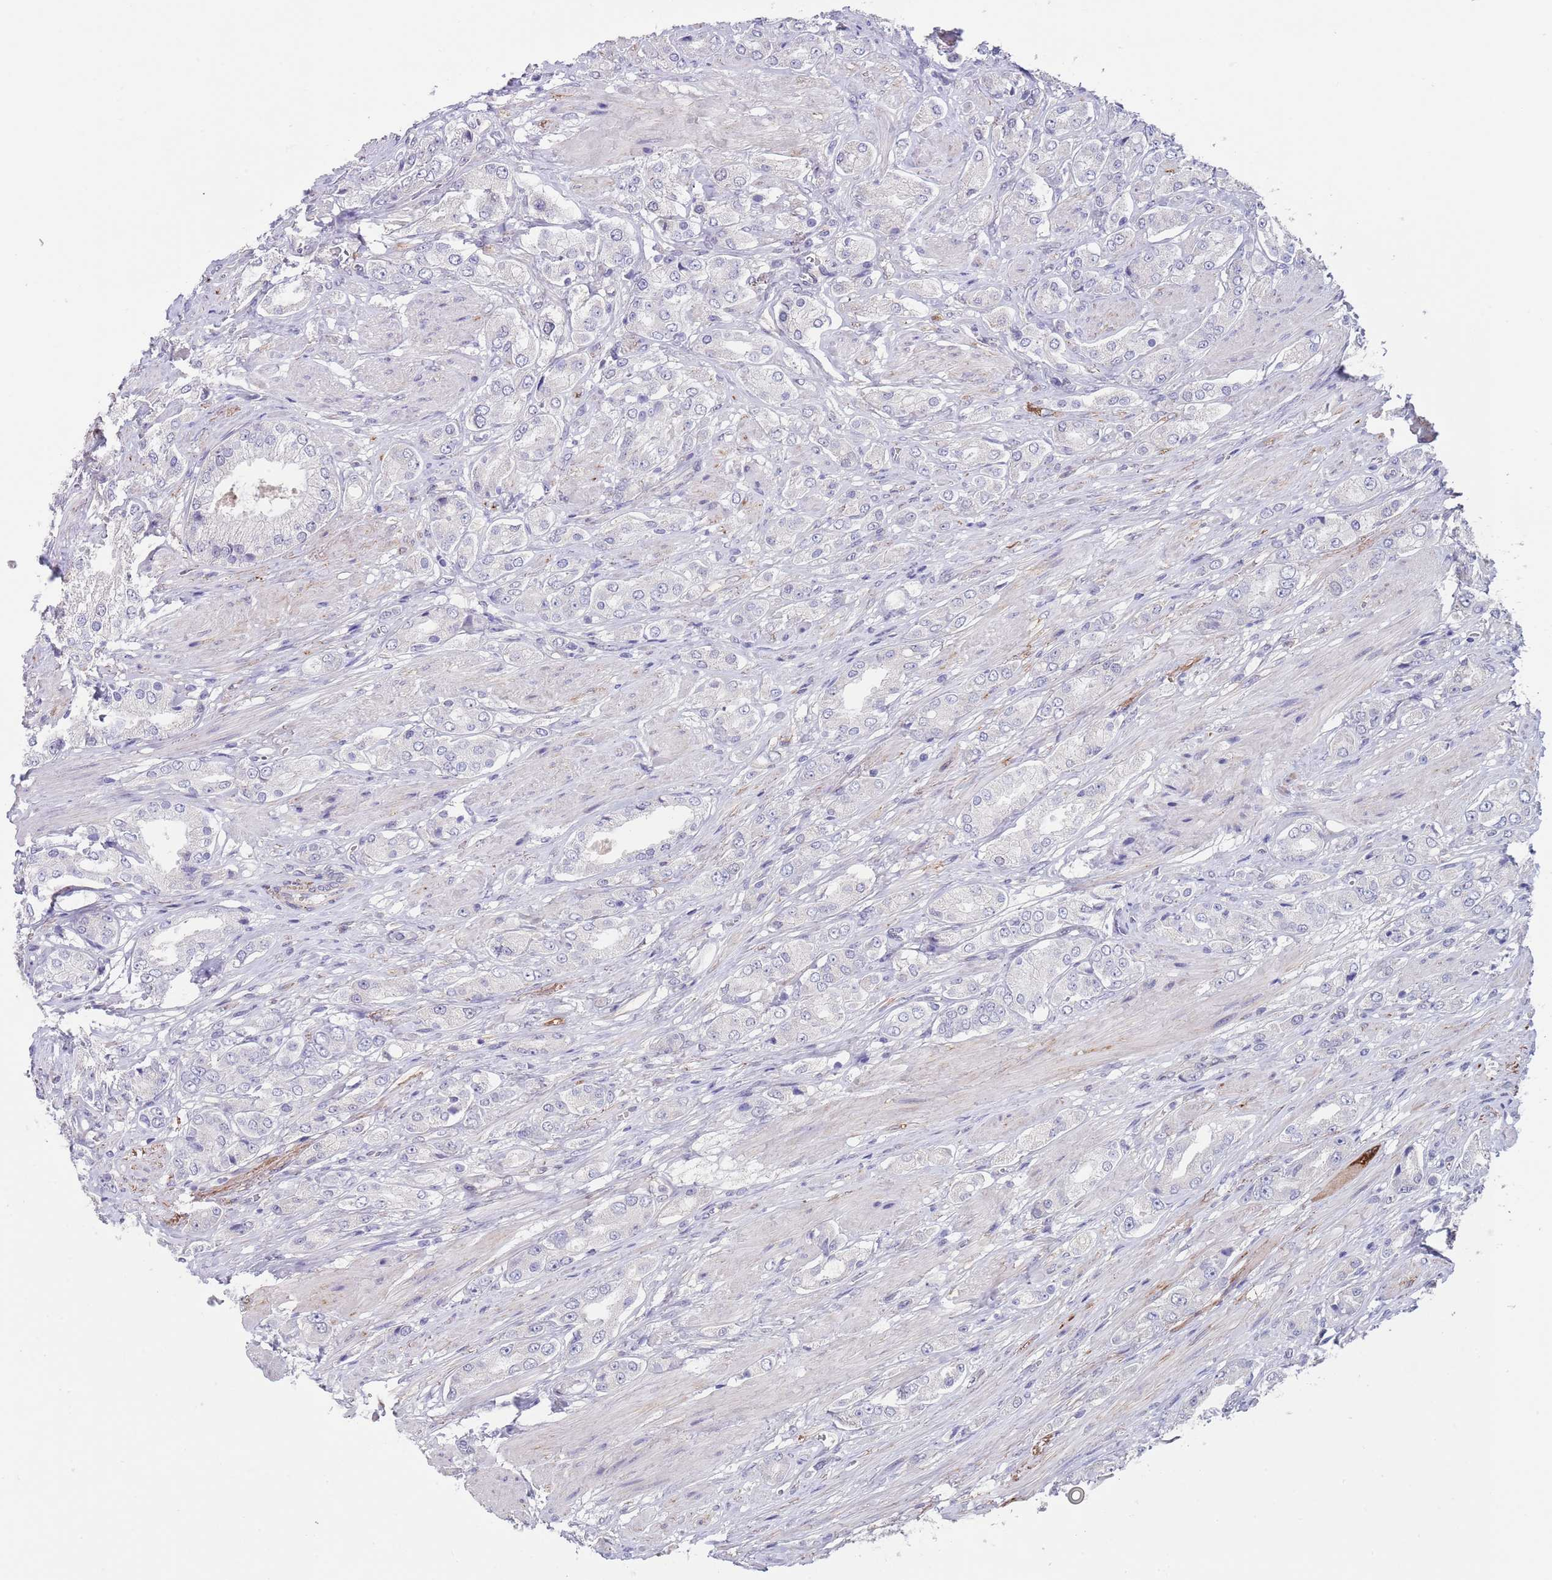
{"staining": {"intensity": "negative", "quantity": "none", "location": "none"}, "tissue": "prostate cancer", "cell_type": "Tumor cells", "image_type": "cancer", "snomed": [{"axis": "morphology", "description": "Adenocarcinoma, High grade"}, {"axis": "topography", "description": "Prostate and seminal vesicle, NOS"}], "caption": "Immunohistochemistry (IHC) of human prostate cancer (high-grade adenocarcinoma) displays no positivity in tumor cells. (Immunohistochemistry, brightfield microscopy, high magnification).", "gene": "RNF169", "patient": {"sex": "male", "age": 64}}